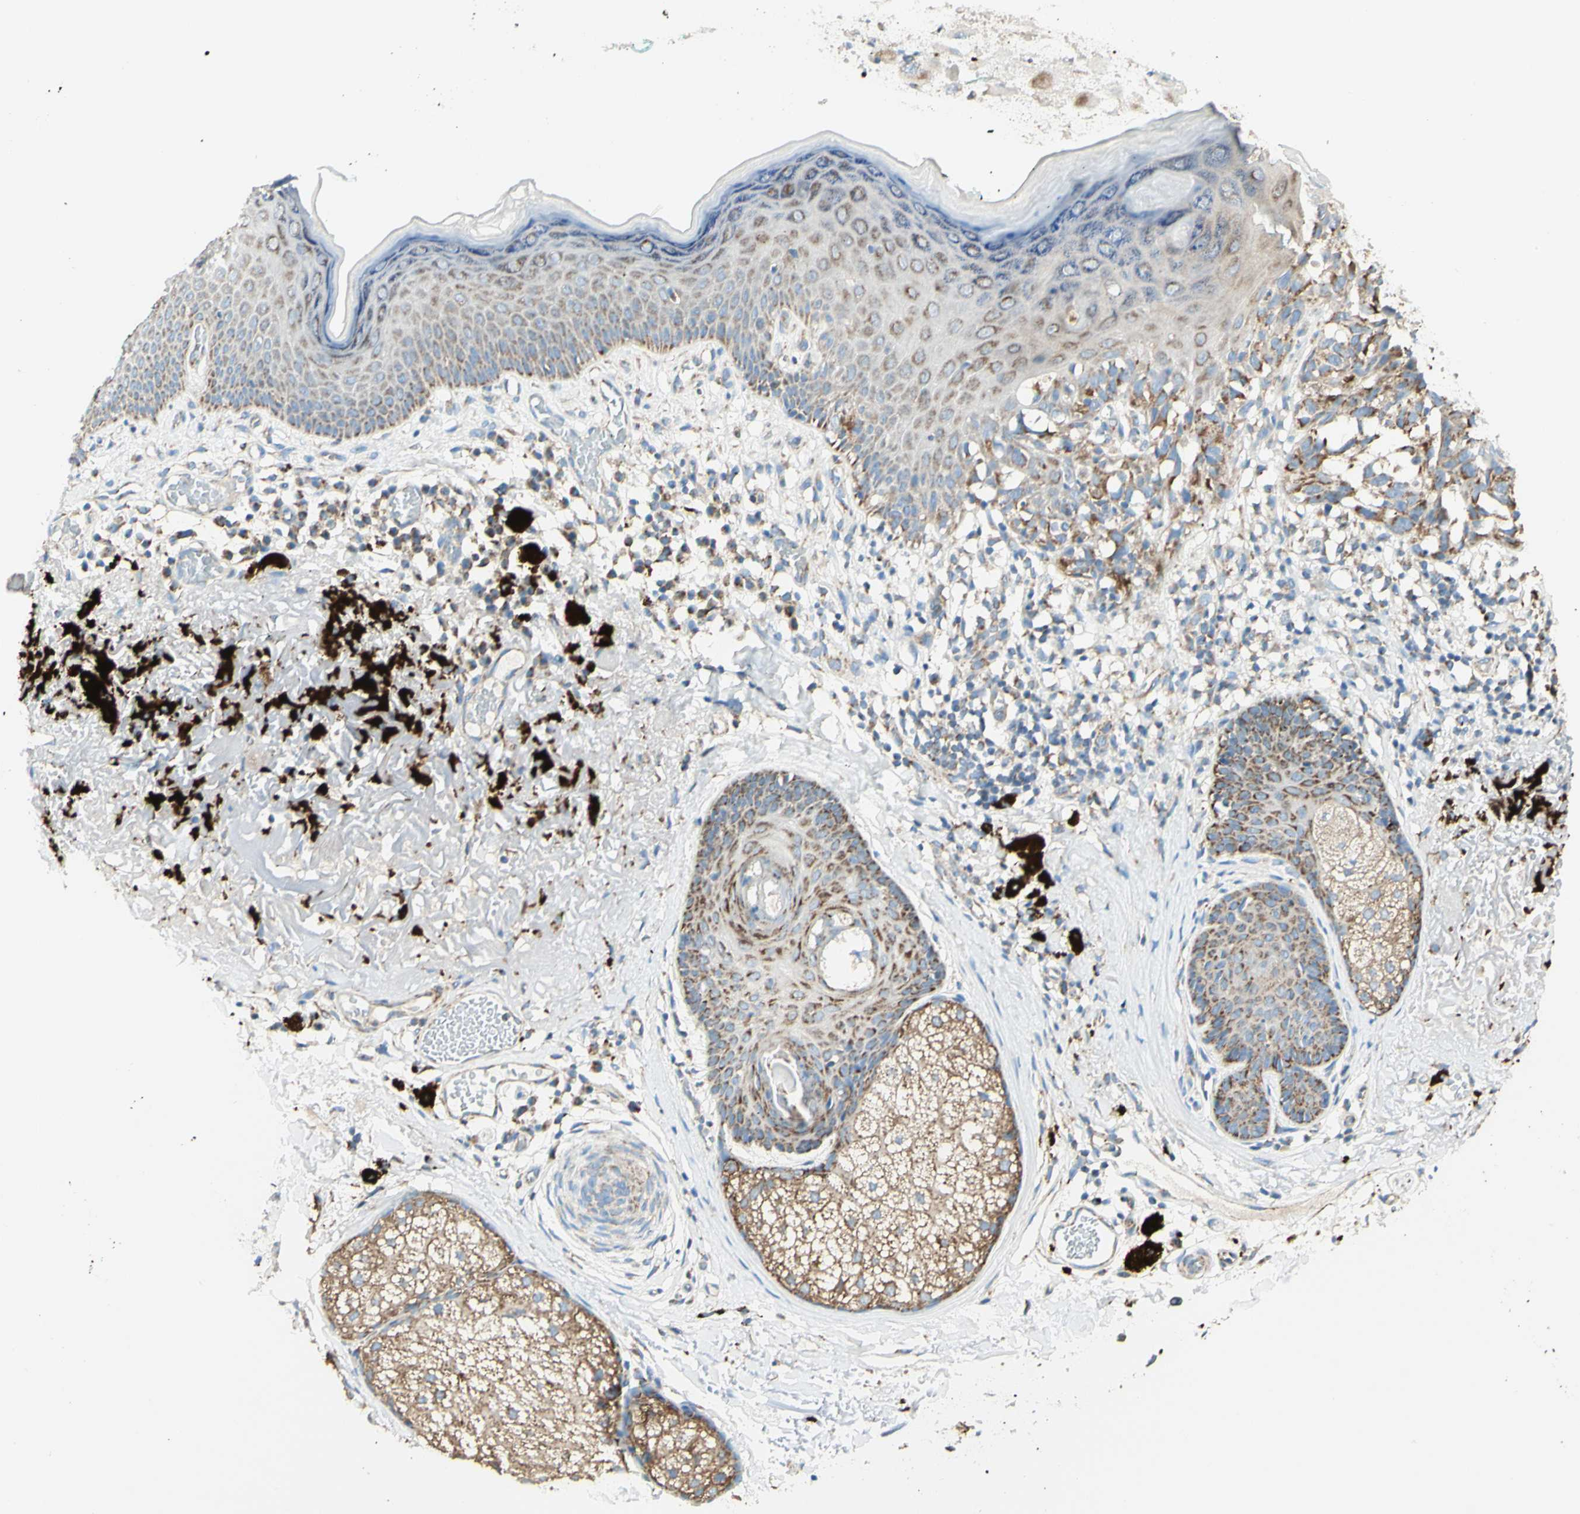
{"staining": {"intensity": "moderate", "quantity": ">75%", "location": "cytoplasmic/membranous"}, "tissue": "melanoma", "cell_type": "Tumor cells", "image_type": "cancer", "snomed": [{"axis": "morphology", "description": "Malignant melanoma in situ"}, {"axis": "morphology", "description": "Malignant melanoma, NOS"}, {"axis": "topography", "description": "Skin"}], "caption": "Immunohistochemistry (IHC) micrograph of human melanoma stained for a protein (brown), which demonstrates medium levels of moderate cytoplasmic/membranous positivity in approximately >75% of tumor cells.", "gene": "ARMC10", "patient": {"sex": "female", "age": 88}}